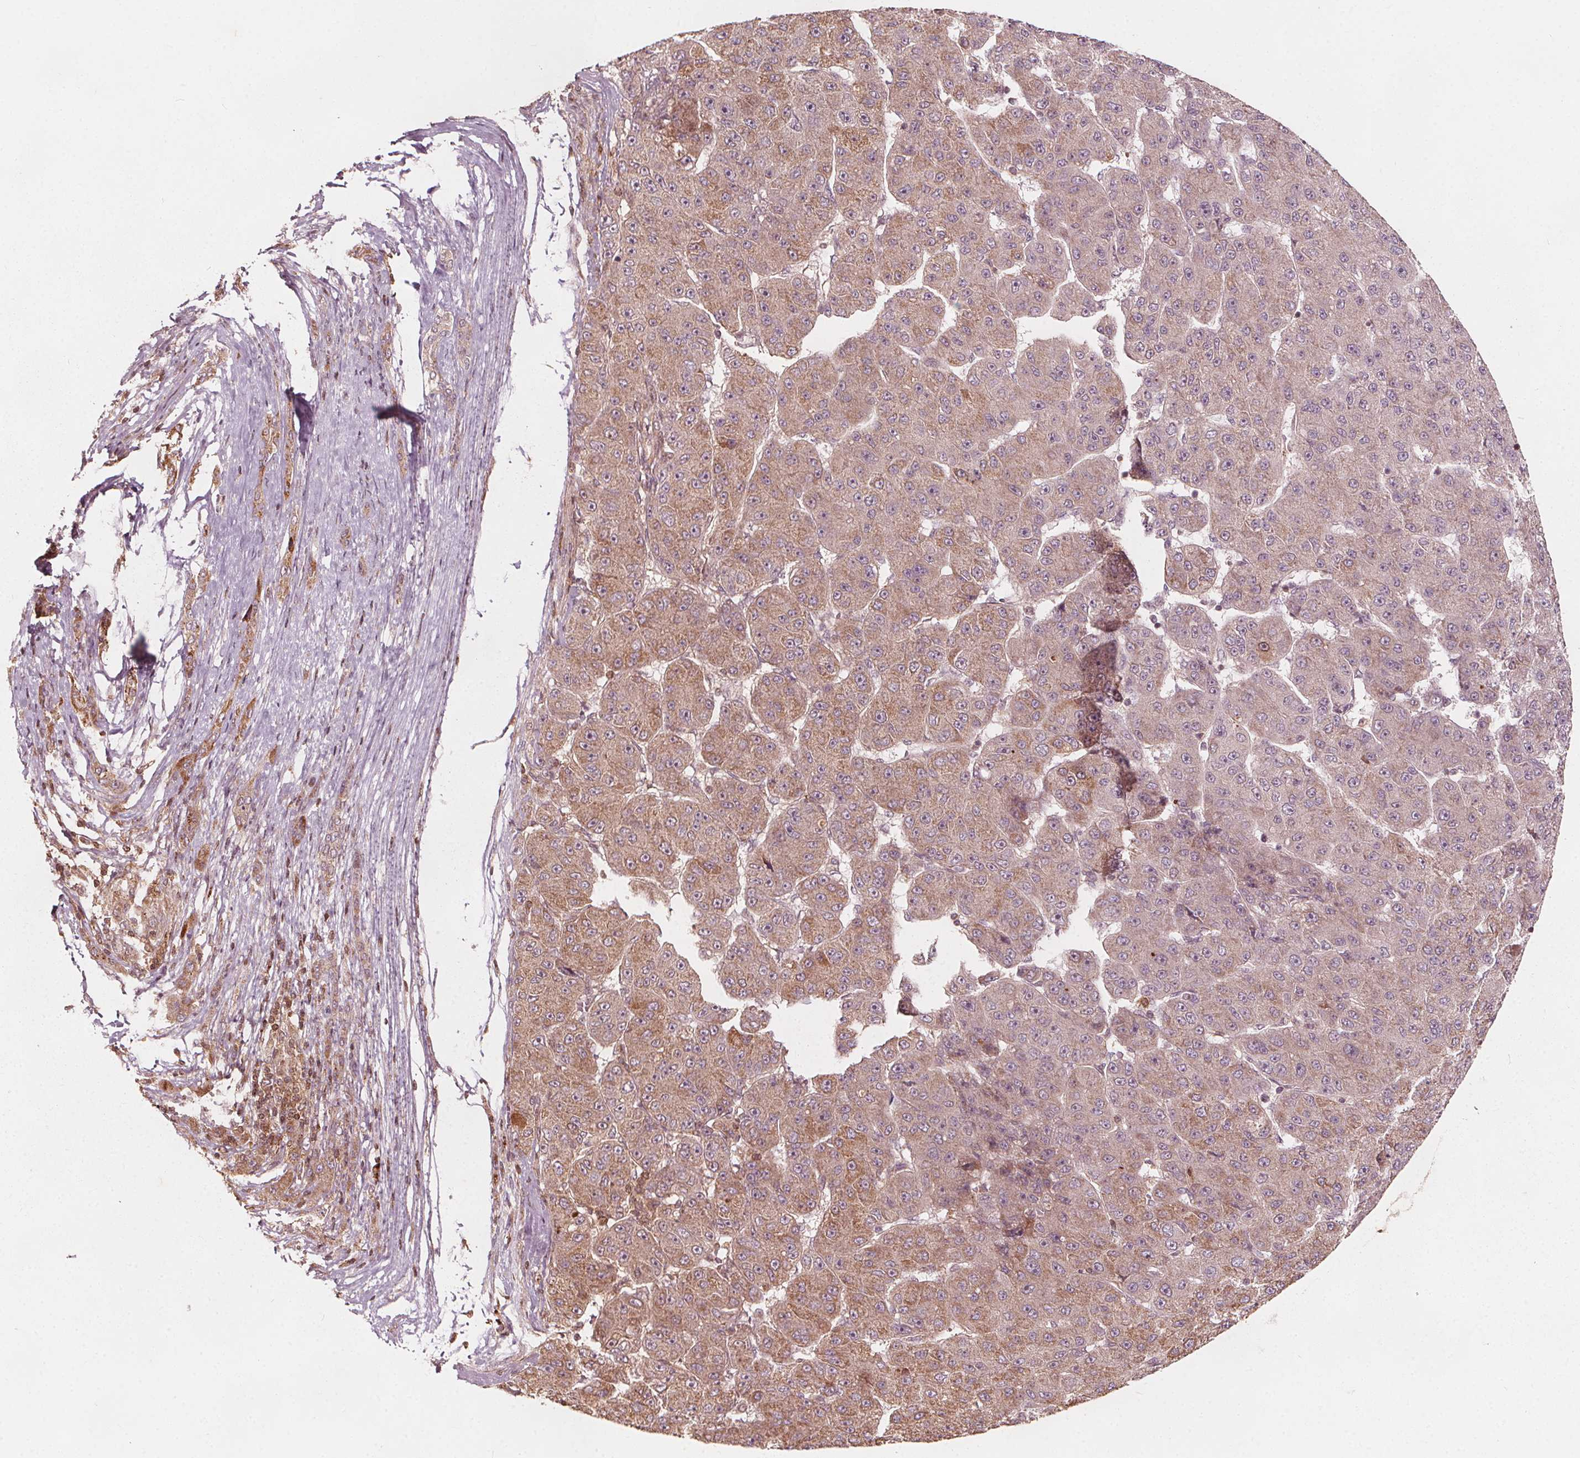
{"staining": {"intensity": "moderate", "quantity": ">75%", "location": "cytoplasmic/membranous"}, "tissue": "liver cancer", "cell_type": "Tumor cells", "image_type": "cancer", "snomed": [{"axis": "morphology", "description": "Carcinoma, Hepatocellular, NOS"}, {"axis": "topography", "description": "Liver"}], "caption": "Immunohistochemical staining of liver cancer exhibits moderate cytoplasmic/membranous protein positivity in about >75% of tumor cells. (brown staining indicates protein expression, while blue staining denotes nuclei).", "gene": "AIP", "patient": {"sex": "male", "age": 67}}